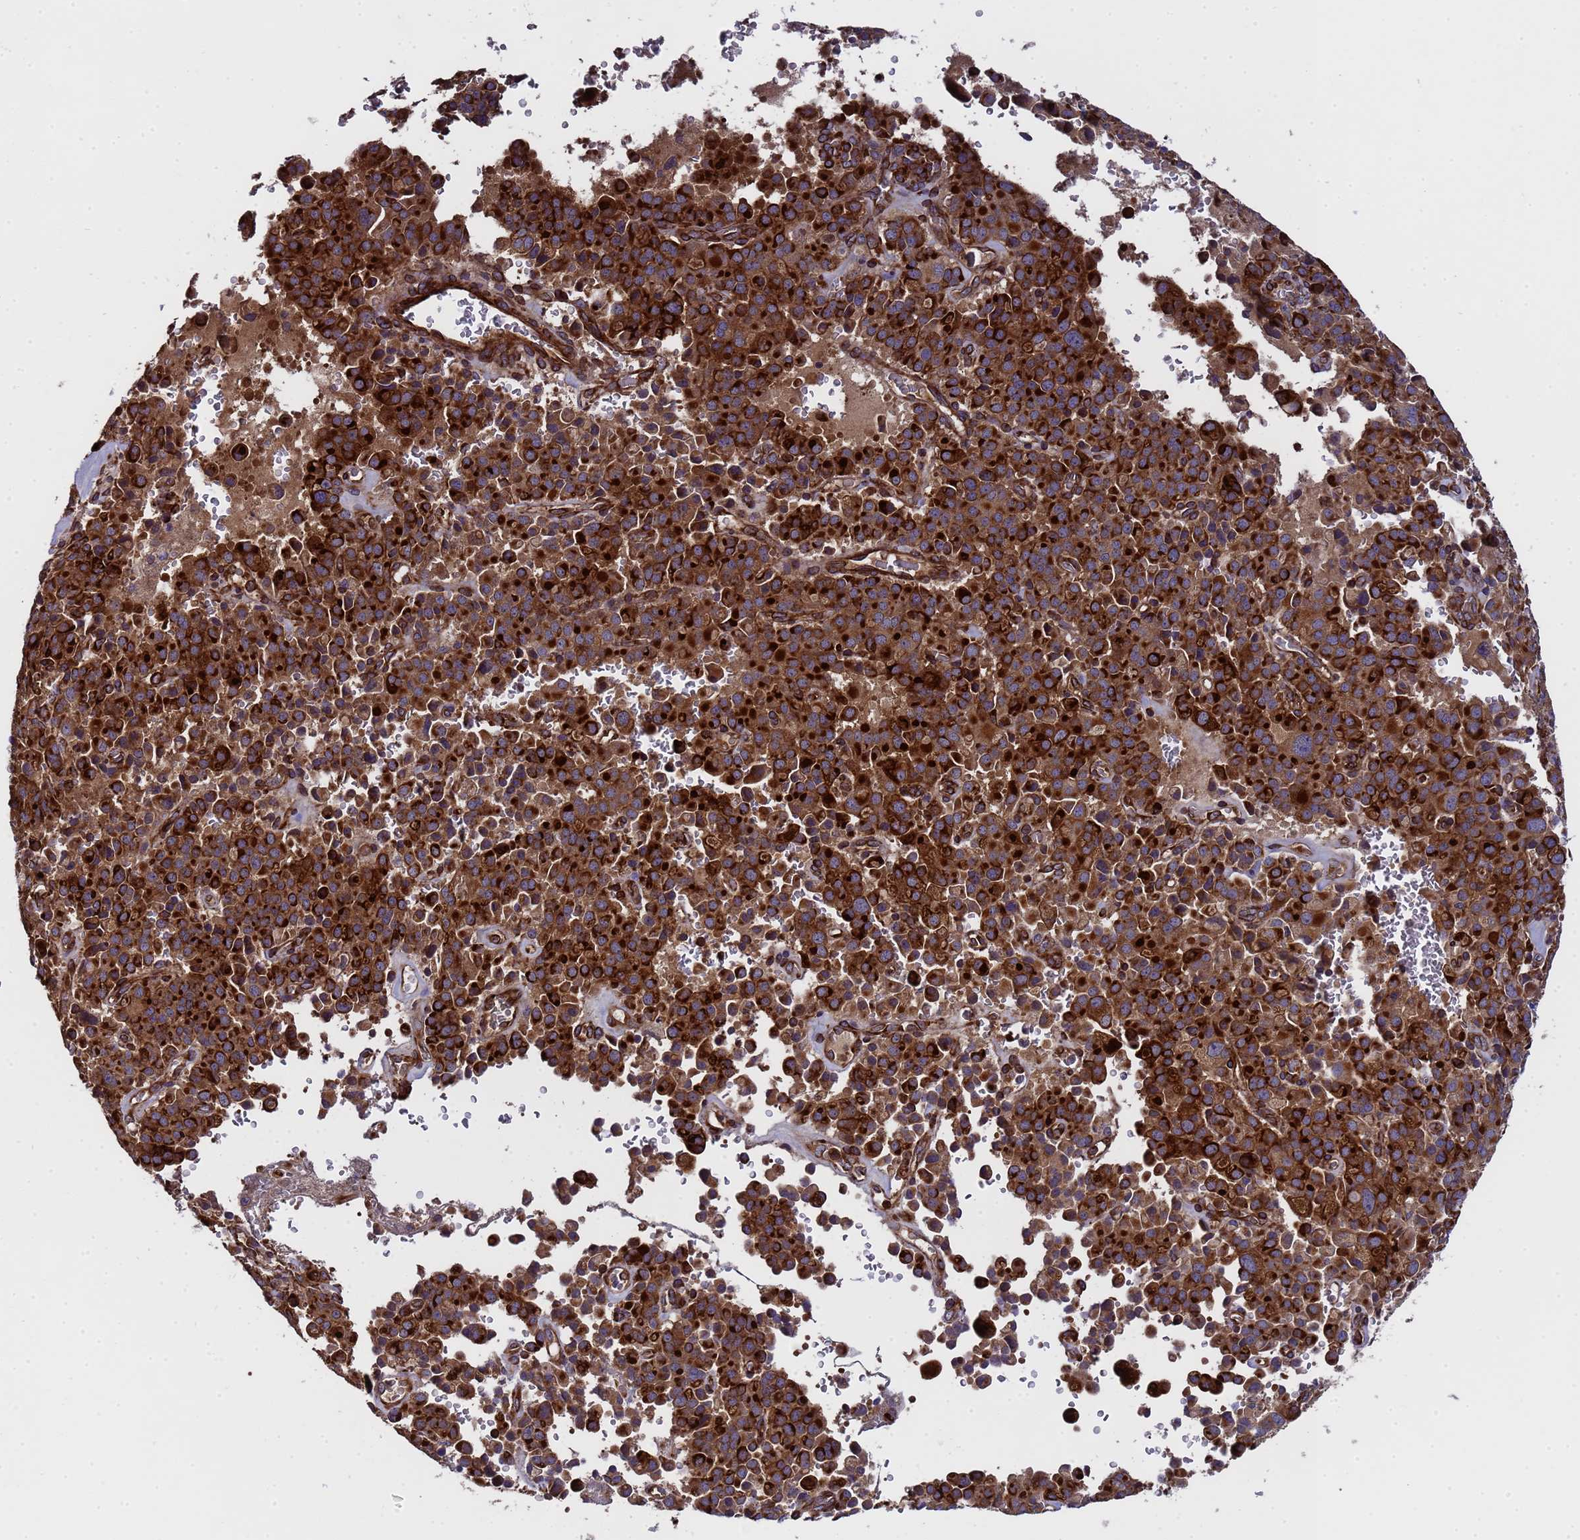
{"staining": {"intensity": "strong", "quantity": ">75%", "location": "cytoplasmic/membranous"}, "tissue": "pancreatic cancer", "cell_type": "Tumor cells", "image_type": "cancer", "snomed": [{"axis": "morphology", "description": "Adenocarcinoma, NOS"}, {"axis": "topography", "description": "Pancreas"}], "caption": "A high-resolution photomicrograph shows IHC staining of adenocarcinoma (pancreatic), which displays strong cytoplasmic/membranous positivity in about >75% of tumor cells.", "gene": "MOCS1", "patient": {"sex": "male", "age": 65}}